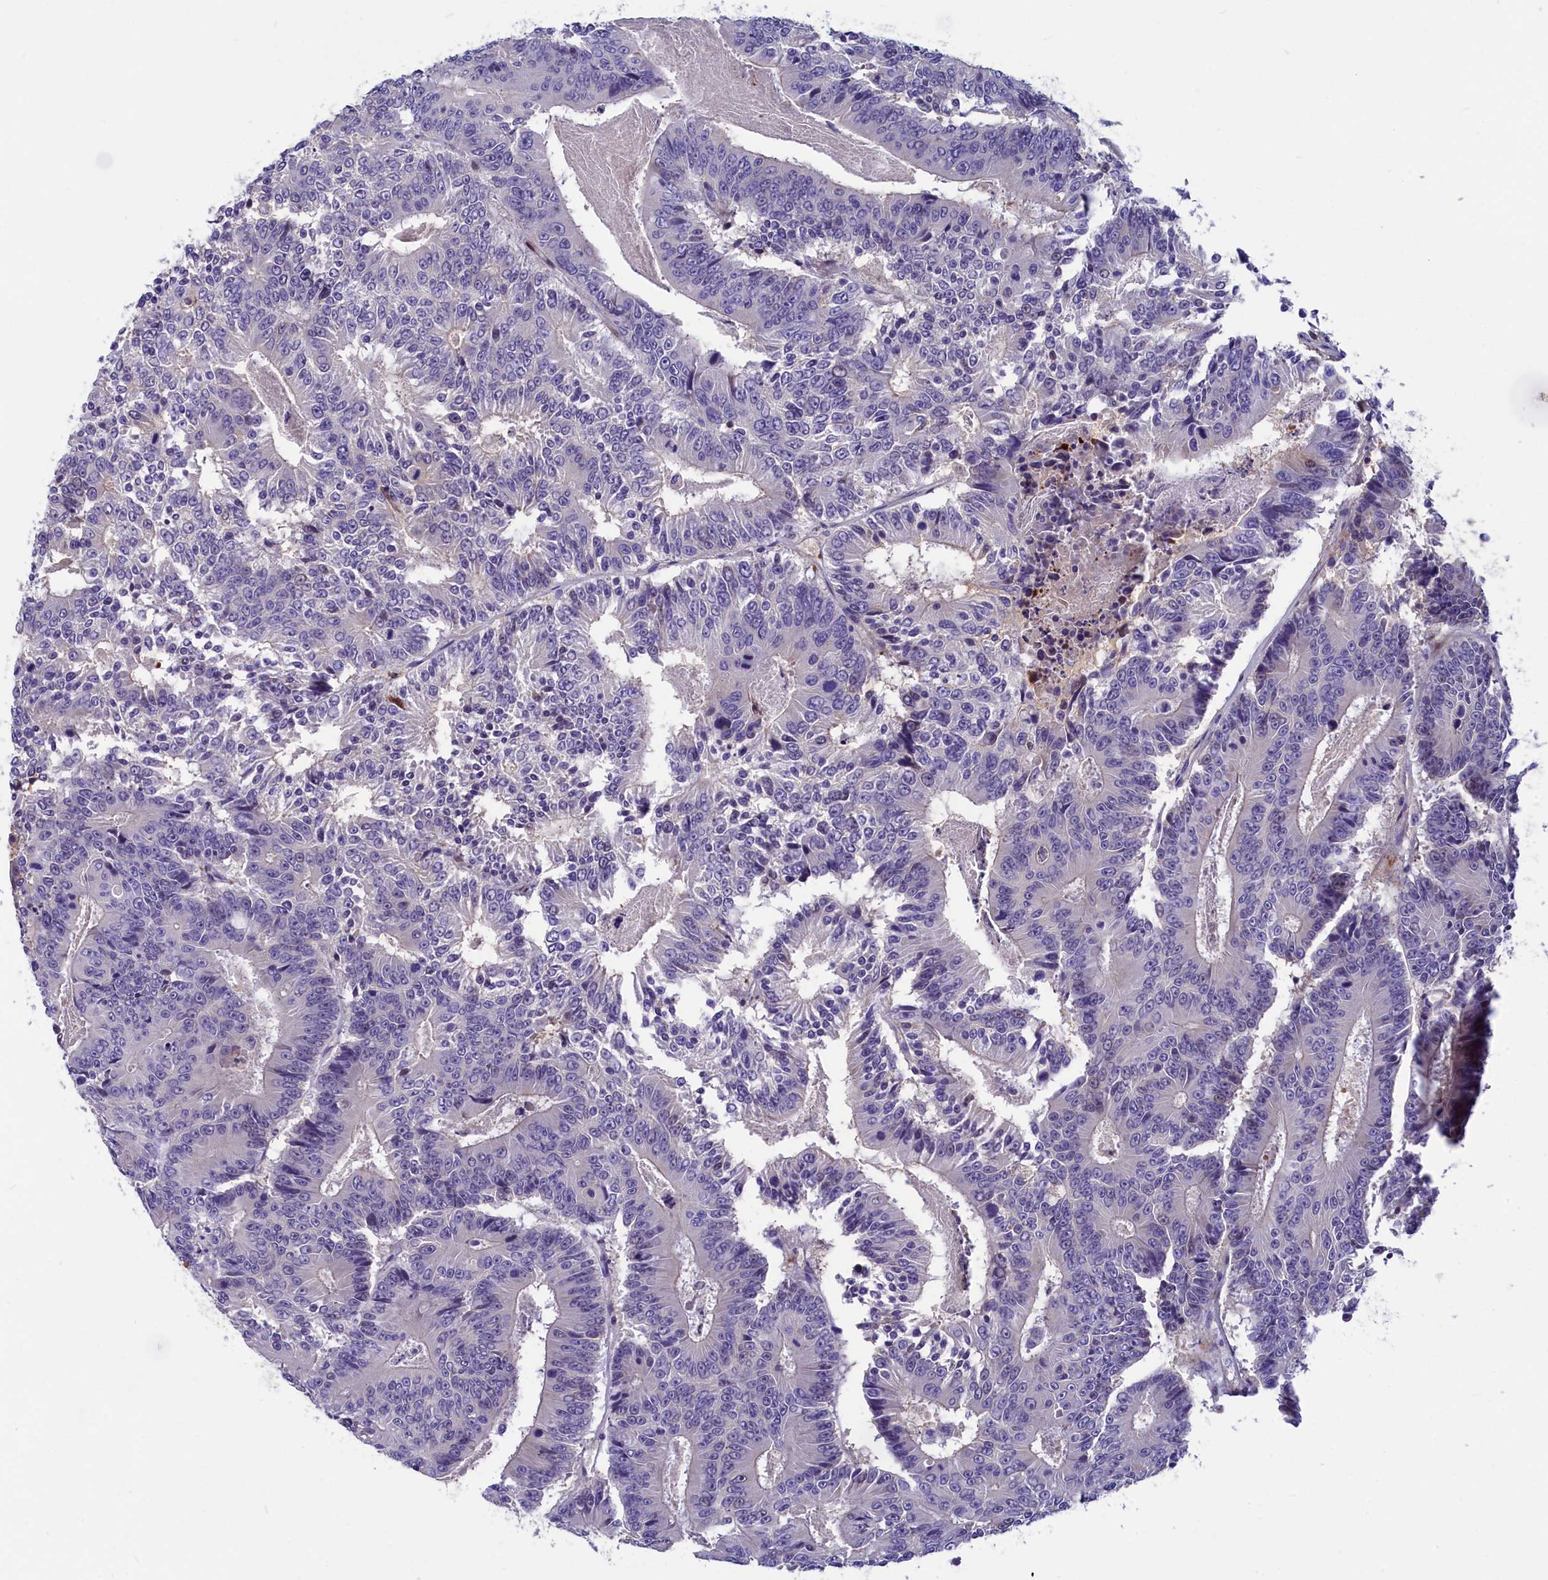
{"staining": {"intensity": "negative", "quantity": "none", "location": "none"}, "tissue": "colorectal cancer", "cell_type": "Tumor cells", "image_type": "cancer", "snomed": [{"axis": "morphology", "description": "Adenocarcinoma, NOS"}, {"axis": "topography", "description": "Colon"}], "caption": "This is an immunohistochemistry photomicrograph of colorectal cancer. There is no expression in tumor cells.", "gene": "NKPD1", "patient": {"sex": "male", "age": 83}}